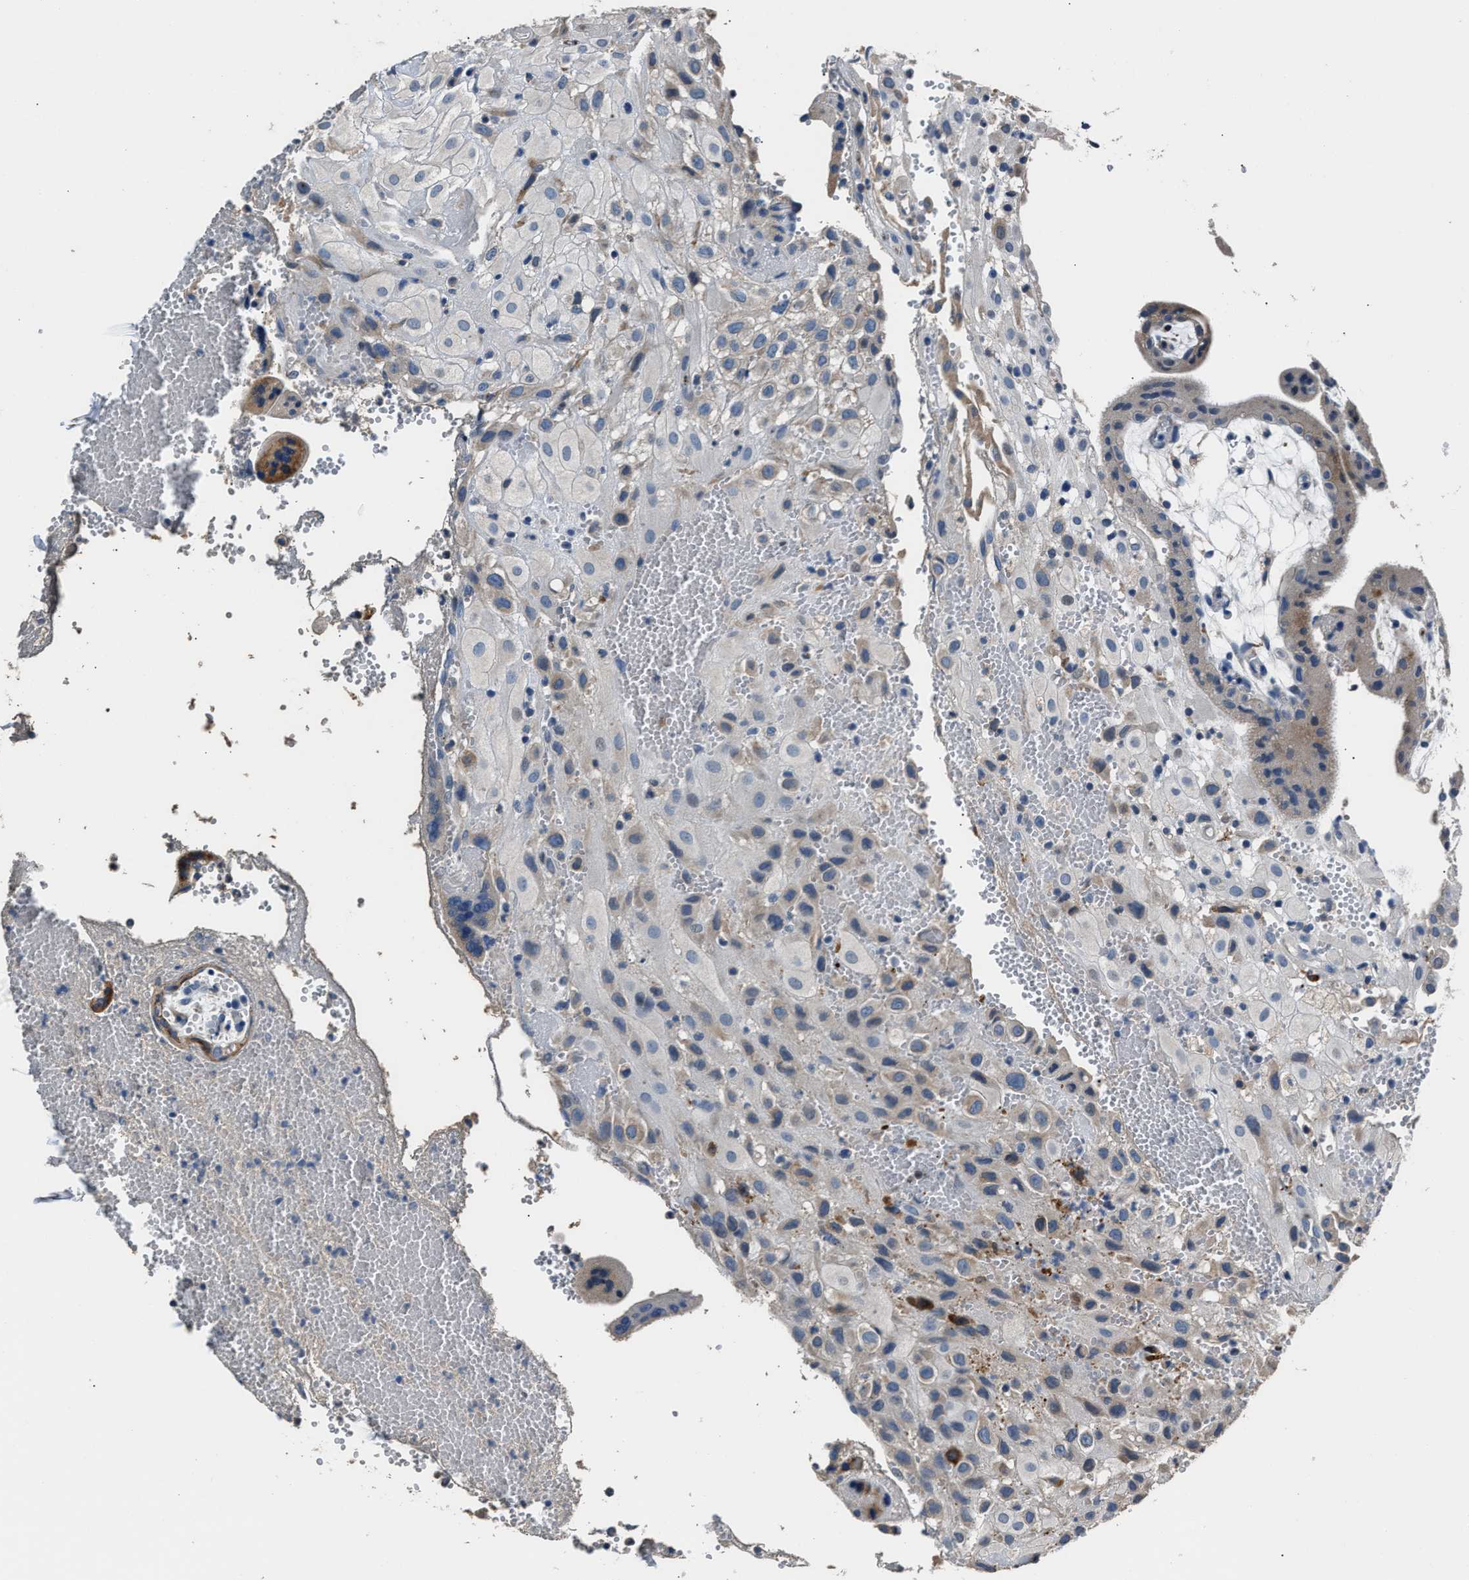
{"staining": {"intensity": "weak", "quantity": "<25%", "location": "cytoplasmic/membranous"}, "tissue": "placenta", "cell_type": "Decidual cells", "image_type": "normal", "snomed": [{"axis": "morphology", "description": "Normal tissue, NOS"}, {"axis": "topography", "description": "Placenta"}], "caption": "High magnification brightfield microscopy of unremarkable placenta stained with DAB (3,3'-diaminobenzidine) (brown) and counterstained with hematoxylin (blue): decidual cells show no significant staining. (Immunohistochemistry, brightfield microscopy, high magnification).", "gene": "DNAJC24", "patient": {"sex": "female", "age": 18}}